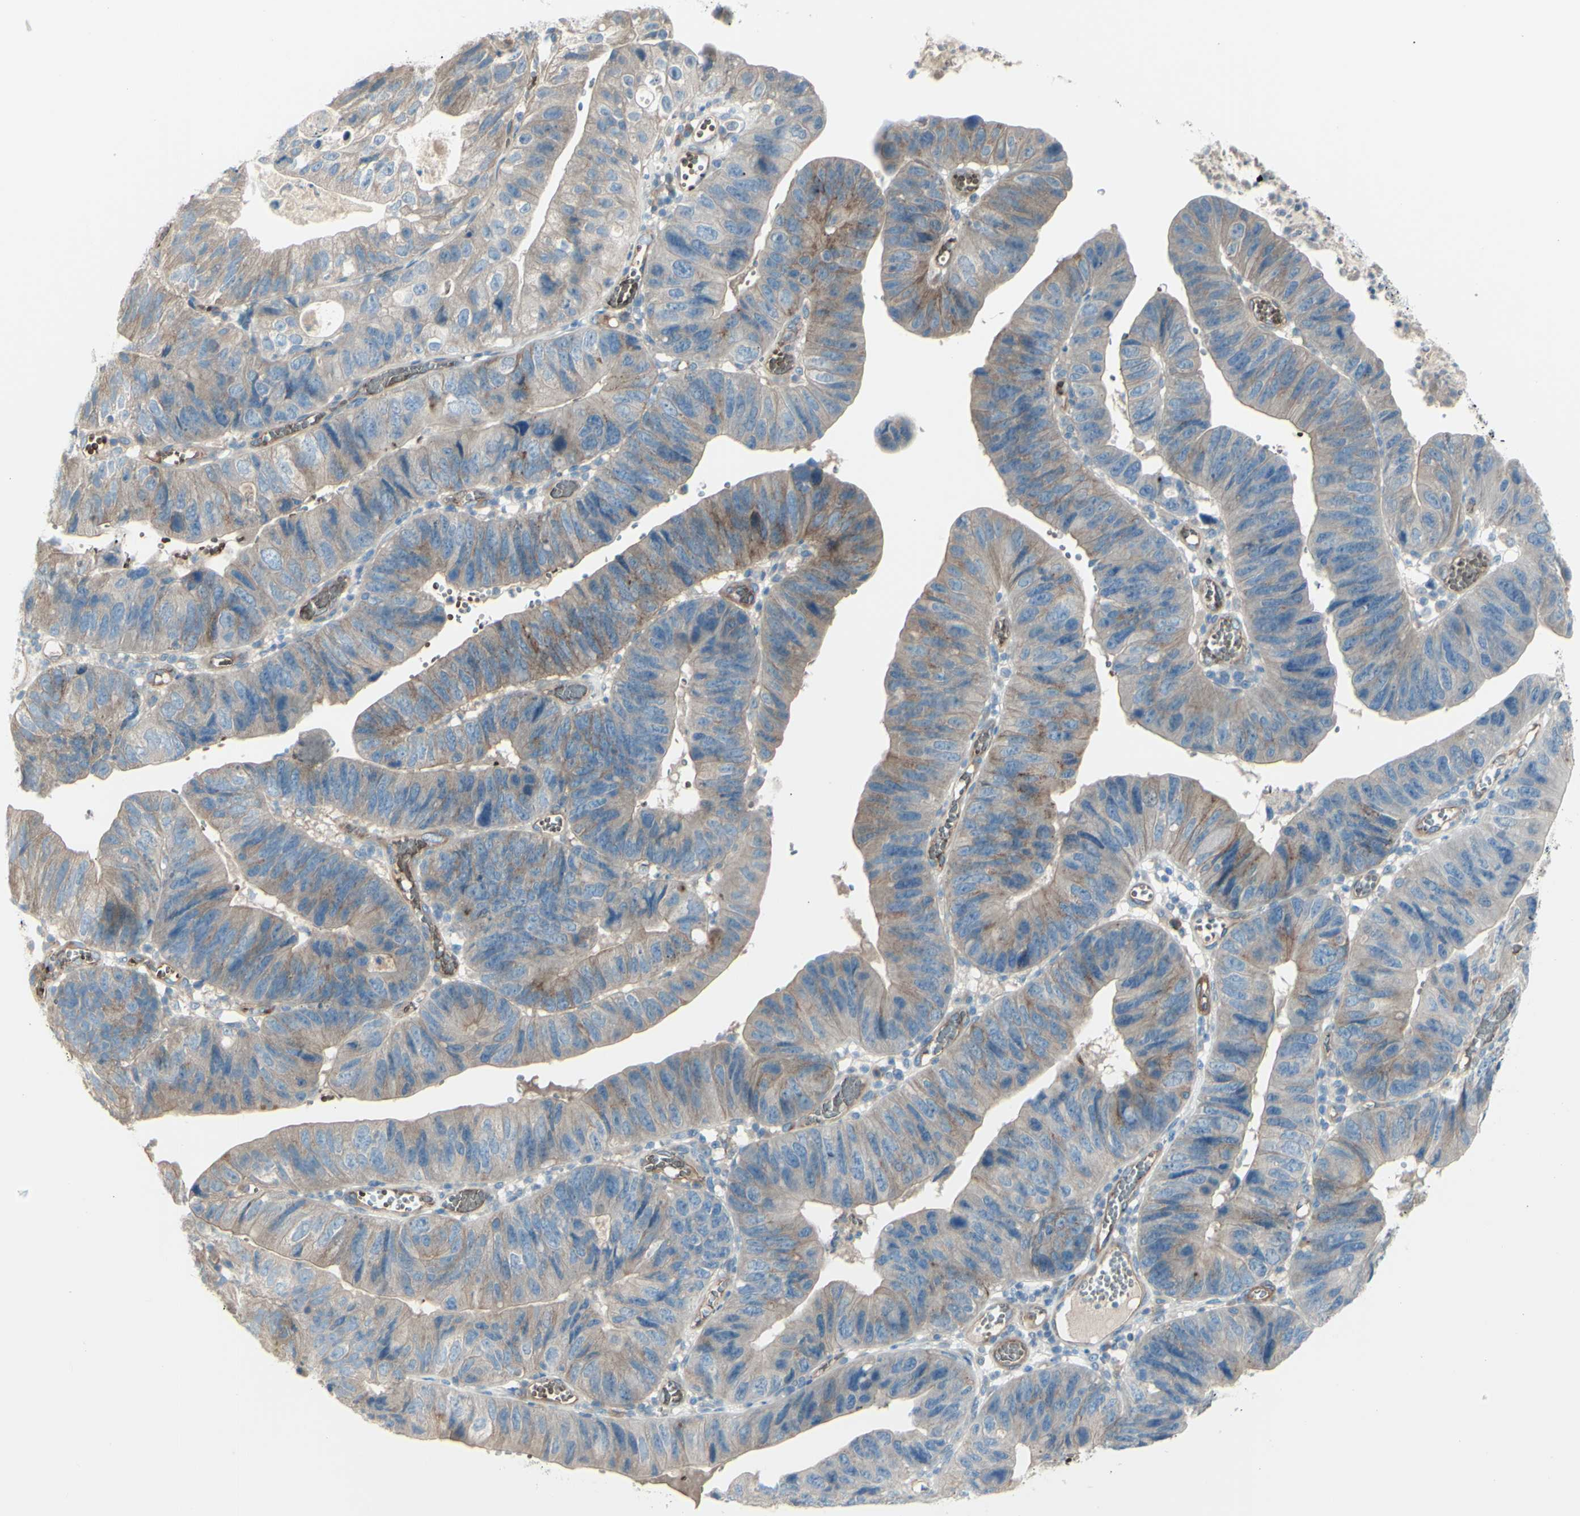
{"staining": {"intensity": "weak", "quantity": ">75%", "location": "cytoplasmic/membranous"}, "tissue": "stomach cancer", "cell_type": "Tumor cells", "image_type": "cancer", "snomed": [{"axis": "morphology", "description": "Adenocarcinoma, NOS"}, {"axis": "topography", "description": "Stomach"}], "caption": "A micrograph of human adenocarcinoma (stomach) stained for a protein exhibits weak cytoplasmic/membranous brown staining in tumor cells. The staining was performed using DAB (3,3'-diaminobenzidine), with brown indicating positive protein expression. Nuclei are stained blue with hematoxylin.", "gene": "PCDHGA2", "patient": {"sex": "male", "age": 59}}